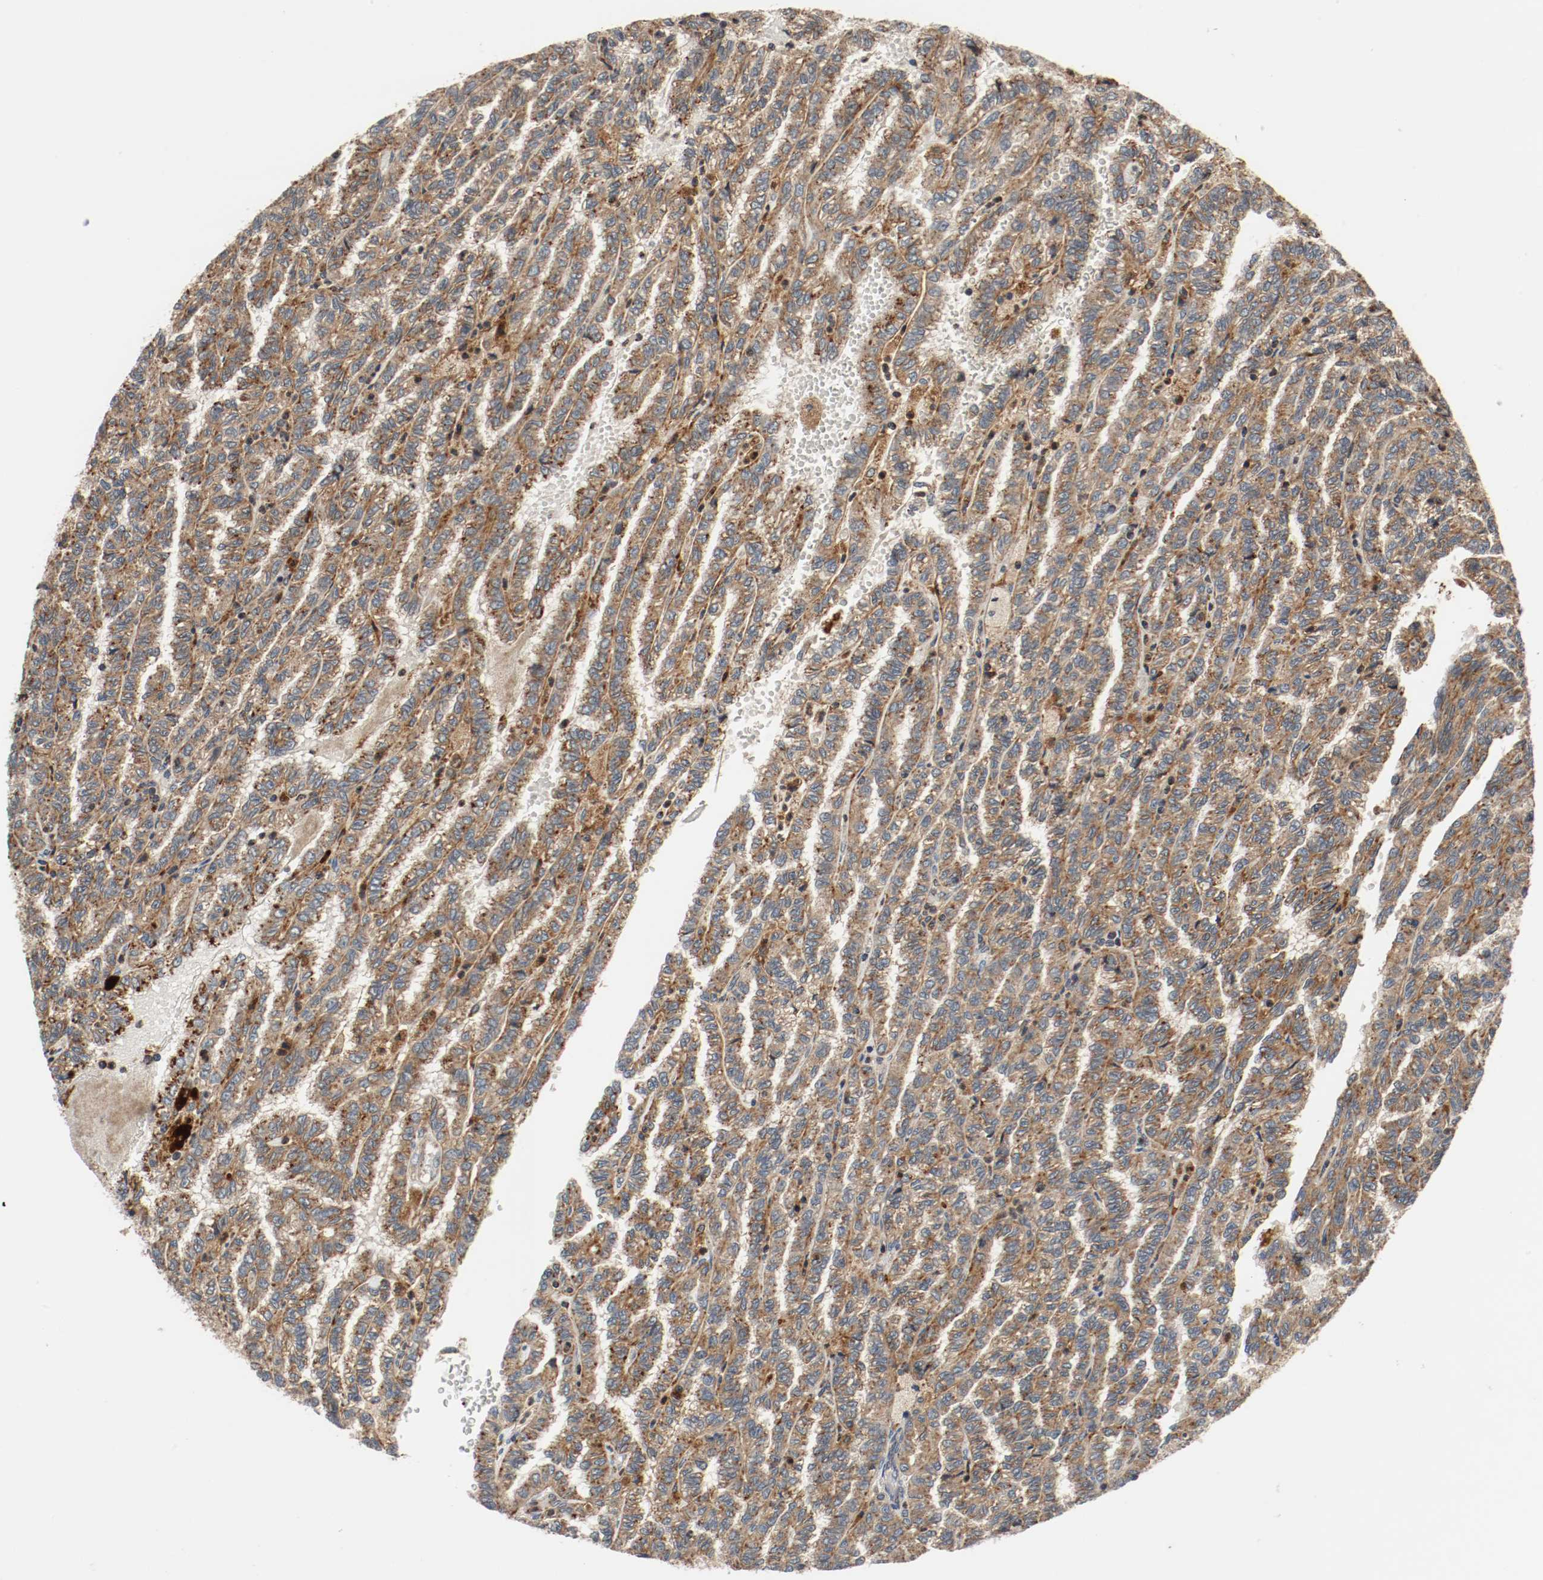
{"staining": {"intensity": "moderate", "quantity": ">75%", "location": "cytoplasmic/membranous"}, "tissue": "renal cancer", "cell_type": "Tumor cells", "image_type": "cancer", "snomed": [{"axis": "morphology", "description": "Inflammation, NOS"}, {"axis": "morphology", "description": "Adenocarcinoma, NOS"}, {"axis": "topography", "description": "Kidney"}], "caption": "Tumor cells reveal moderate cytoplasmic/membranous expression in approximately >75% of cells in renal cancer (adenocarcinoma).", "gene": "LAMP2", "patient": {"sex": "male", "age": 68}}